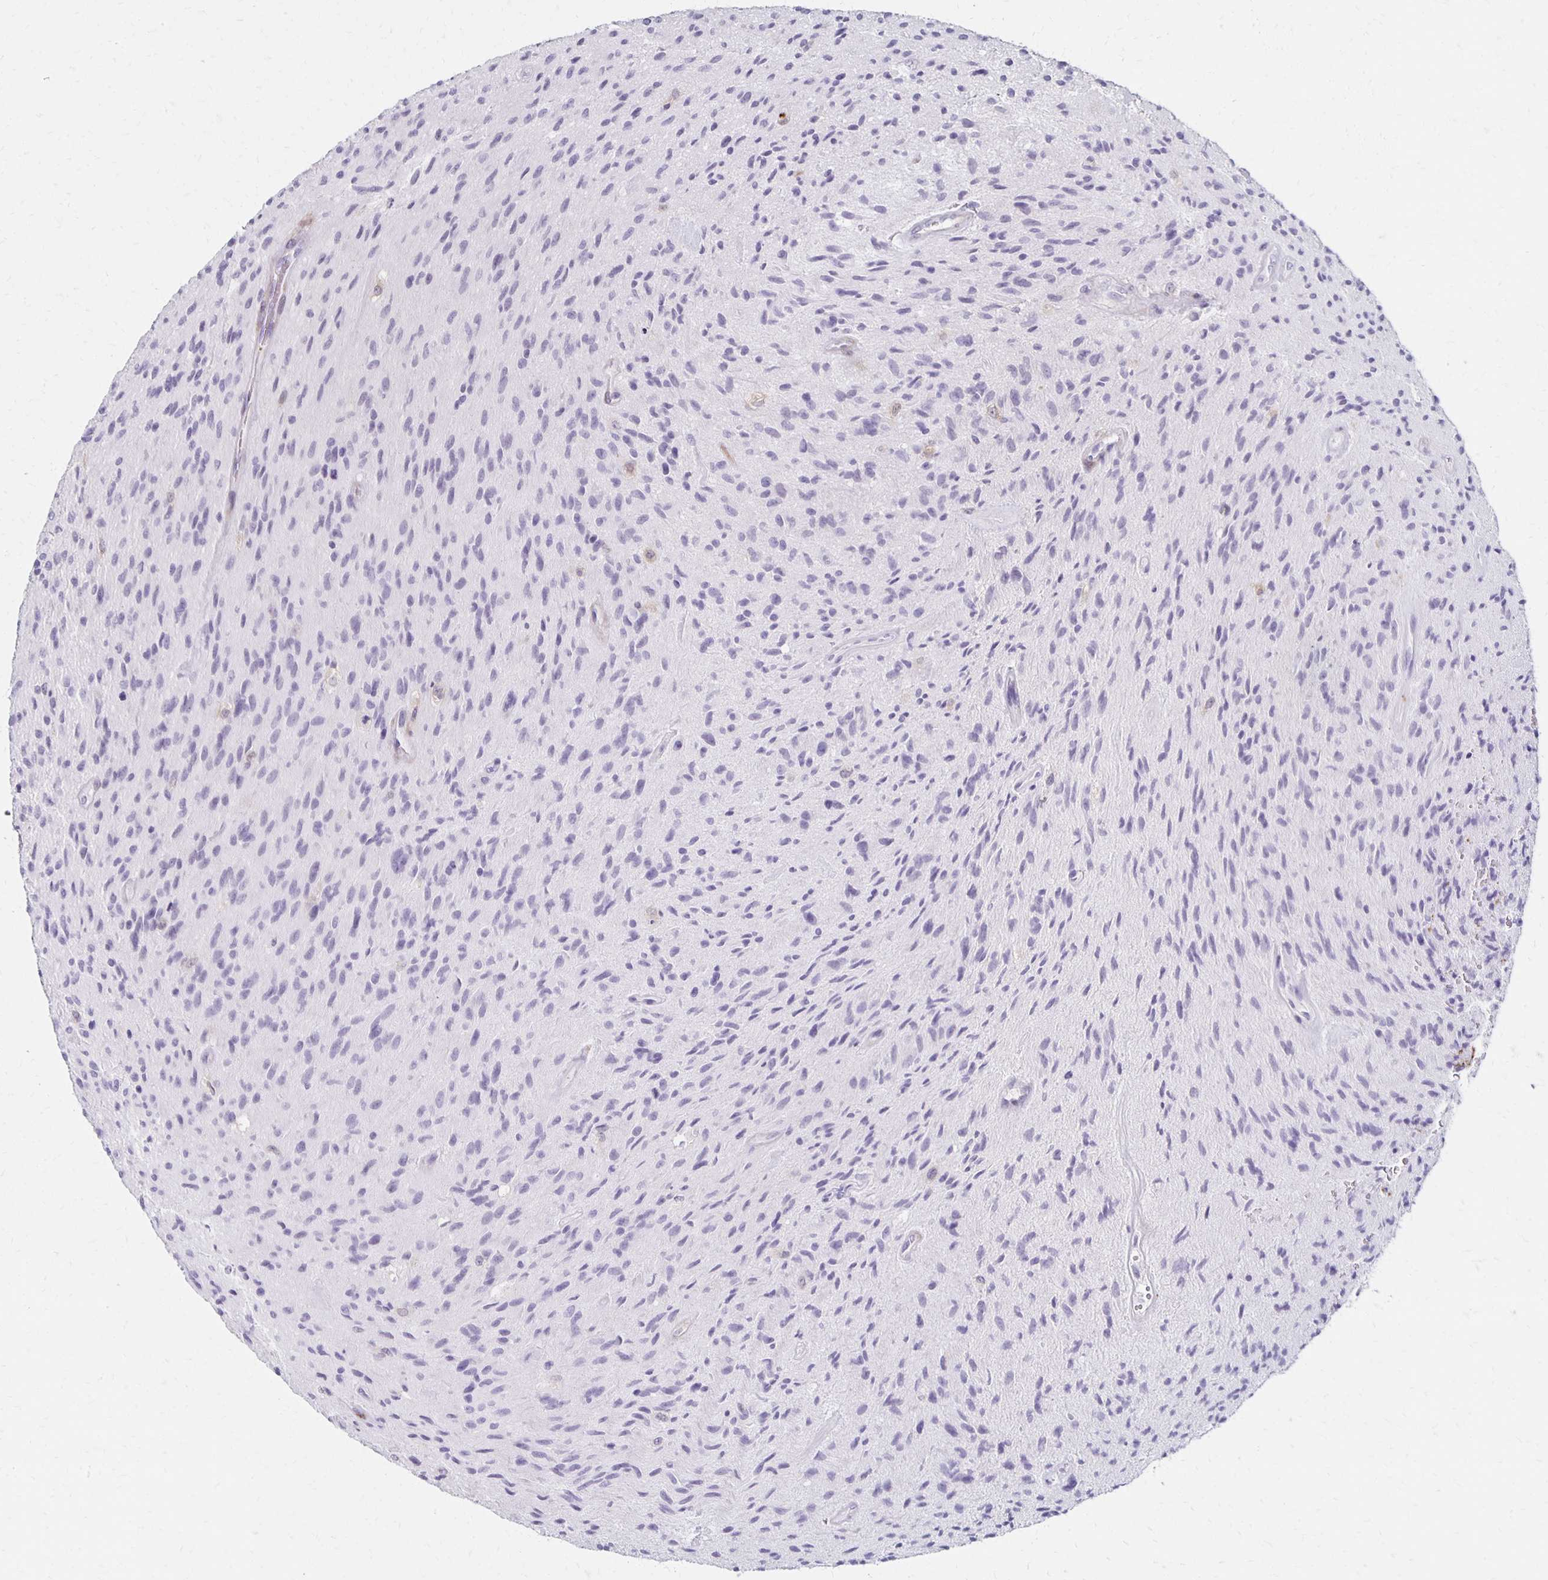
{"staining": {"intensity": "negative", "quantity": "none", "location": "none"}, "tissue": "glioma", "cell_type": "Tumor cells", "image_type": "cancer", "snomed": [{"axis": "morphology", "description": "Glioma, malignant, High grade"}, {"axis": "topography", "description": "Brain"}], "caption": "The histopathology image shows no staining of tumor cells in malignant glioma (high-grade). (DAB (3,3'-diaminobenzidine) immunohistochemistry with hematoxylin counter stain).", "gene": "CCL21", "patient": {"sex": "male", "age": 54}}